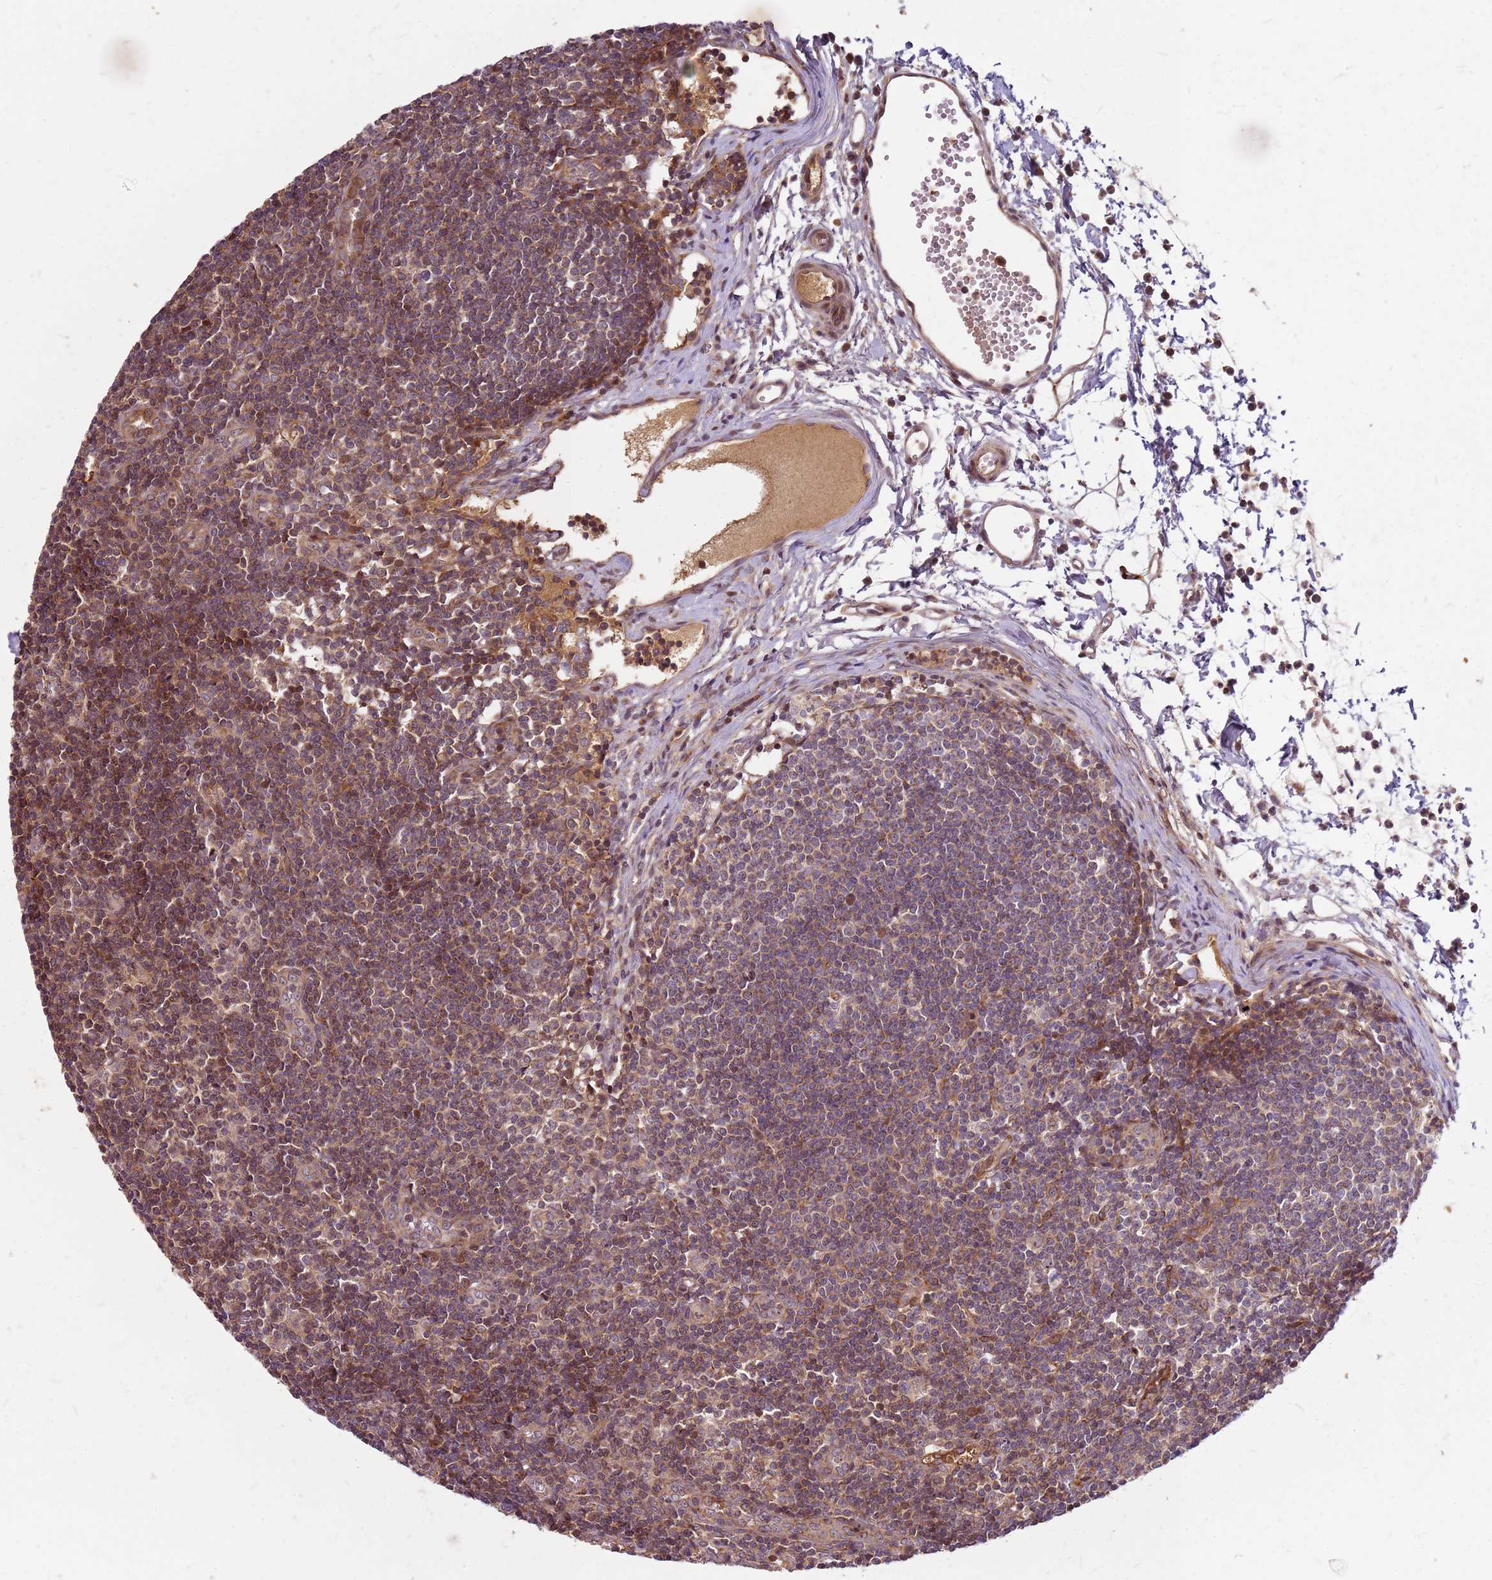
{"staining": {"intensity": "moderate", "quantity": ">75%", "location": "cytoplasmic/membranous"}, "tissue": "lymph node", "cell_type": "Germinal center cells", "image_type": "normal", "snomed": [{"axis": "morphology", "description": "Normal tissue, NOS"}, {"axis": "topography", "description": "Lymph node"}], "caption": "The image exhibits staining of unremarkable lymph node, revealing moderate cytoplasmic/membranous protein positivity (brown color) within germinal center cells.", "gene": "CCDC159", "patient": {"sex": "female", "age": 37}}